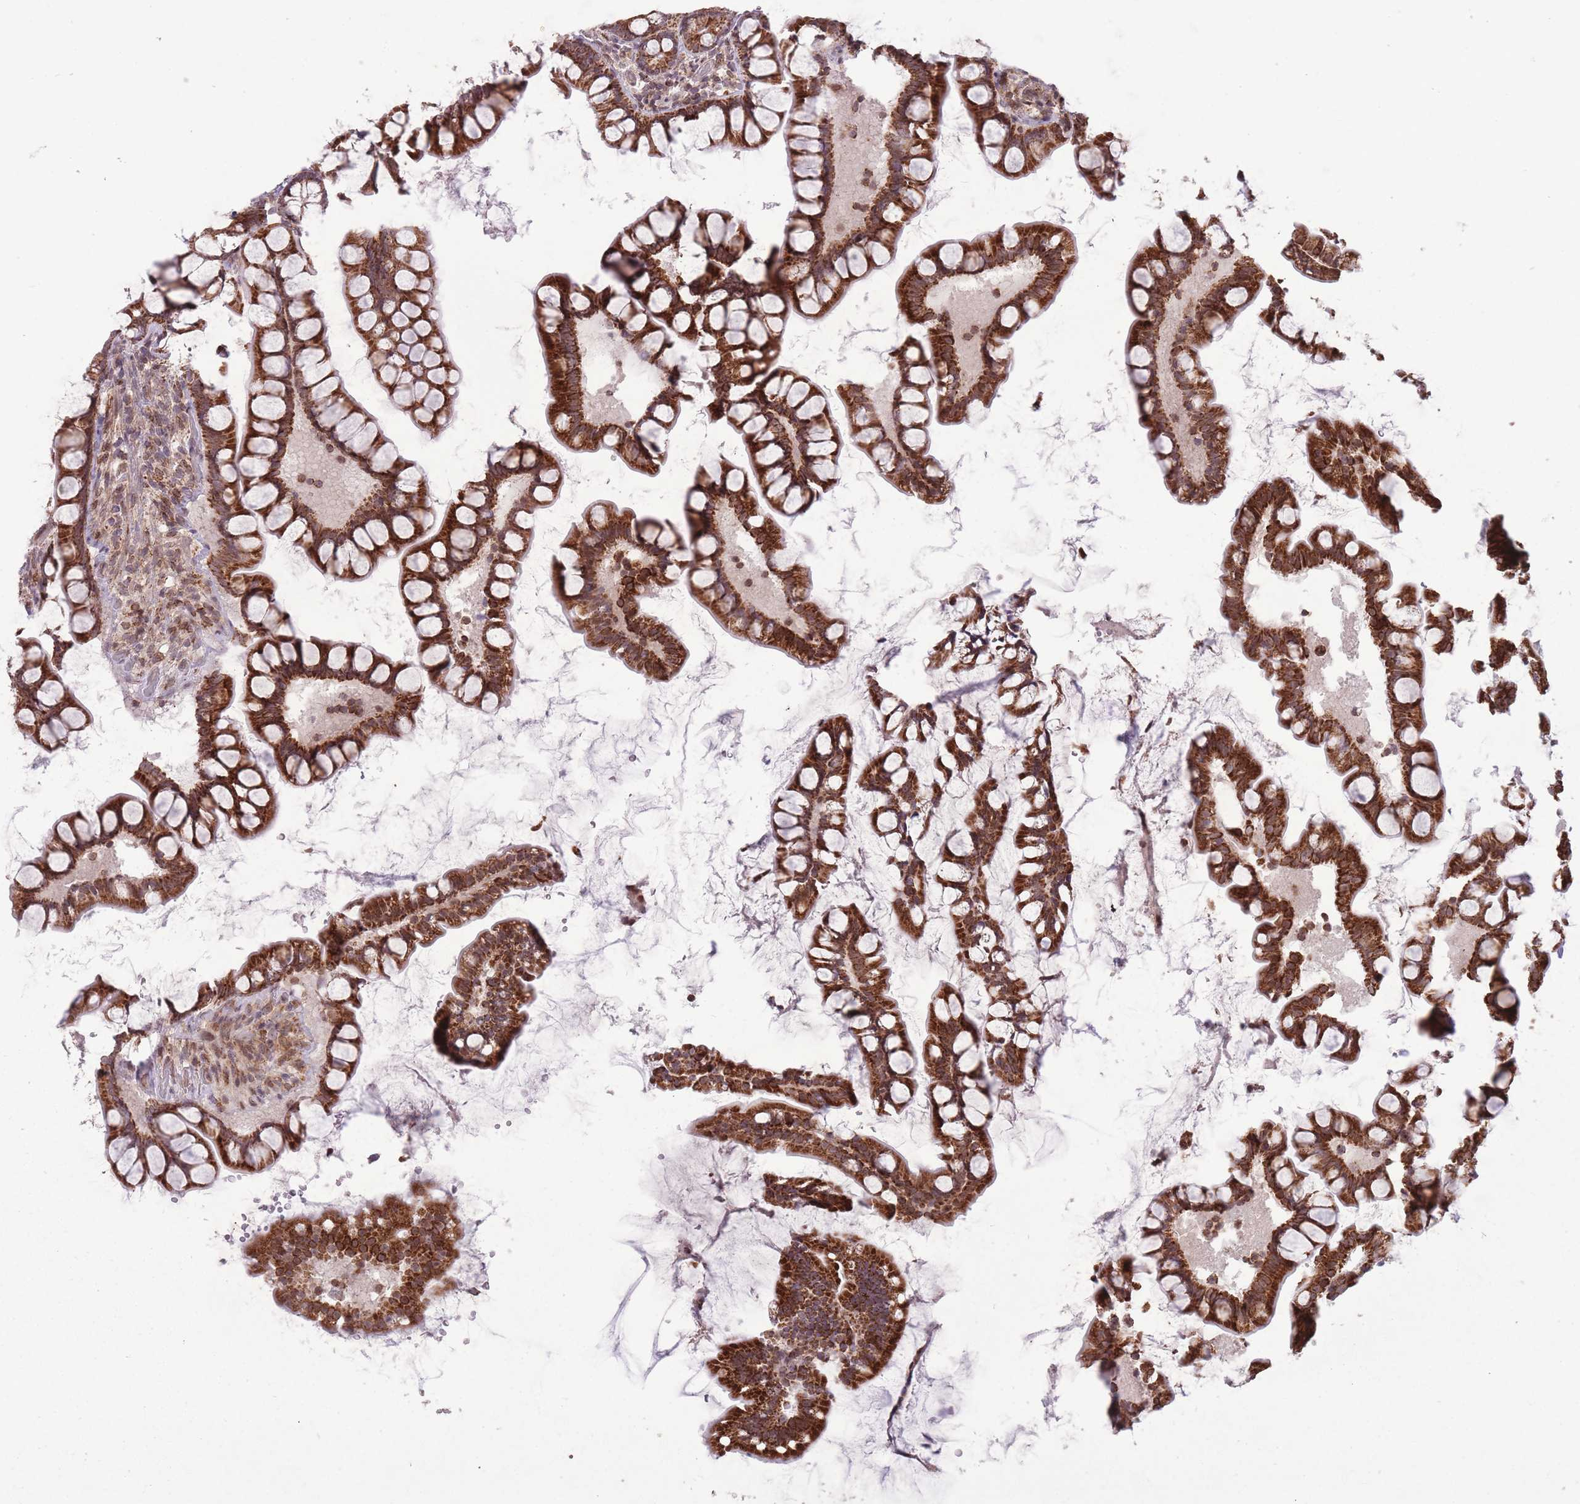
{"staining": {"intensity": "strong", "quantity": ">75%", "location": "cytoplasmic/membranous"}, "tissue": "small intestine", "cell_type": "Glandular cells", "image_type": "normal", "snomed": [{"axis": "morphology", "description": "Normal tissue, NOS"}, {"axis": "topography", "description": "Small intestine"}], "caption": "Small intestine stained with DAB (3,3'-diaminobenzidine) immunohistochemistry (IHC) displays high levels of strong cytoplasmic/membranous positivity in about >75% of glandular cells. (brown staining indicates protein expression, while blue staining denotes nuclei).", "gene": "DPYSL4", "patient": {"sex": "male", "age": 70}}